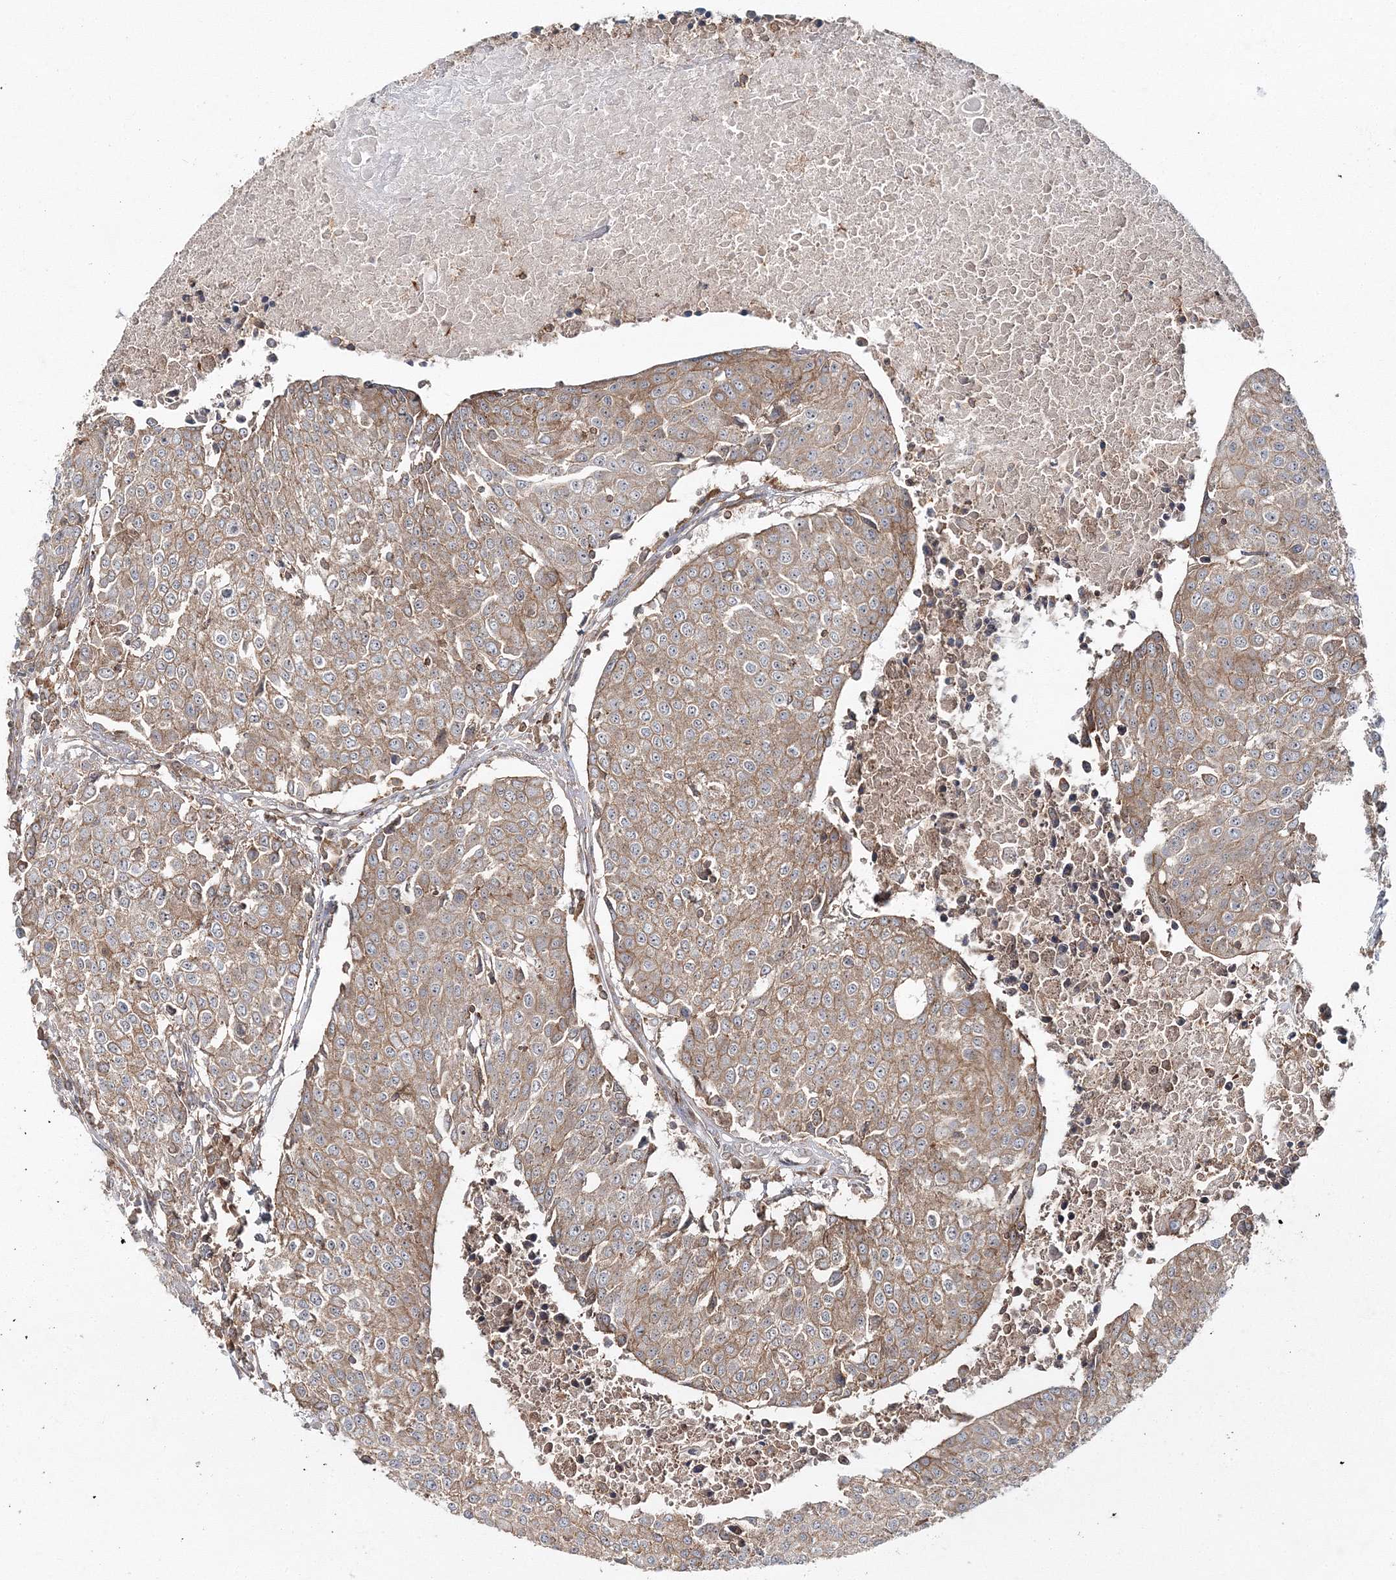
{"staining": {"intensity": "moderate", "quantity": ">75%", "location": "cytoplasmic/membranous"}, "tissue": "urothelial cancer", "cell_type": "Tumor cells", "image_type": "cancer", "snomed": [{"axis": "morphology", "description": "Urothelial carcinoma, High grade"}, {"axis": "topography", "description": "Urinary bladder"}], "caption": "Urothelial cancer stained with immunohistochemistry exhibits moderate cytoplasmic/membranous expression in about >75% of tumor cells.", "gene": "PCBD2", "patient": {"sex": "female", "age": 85}}